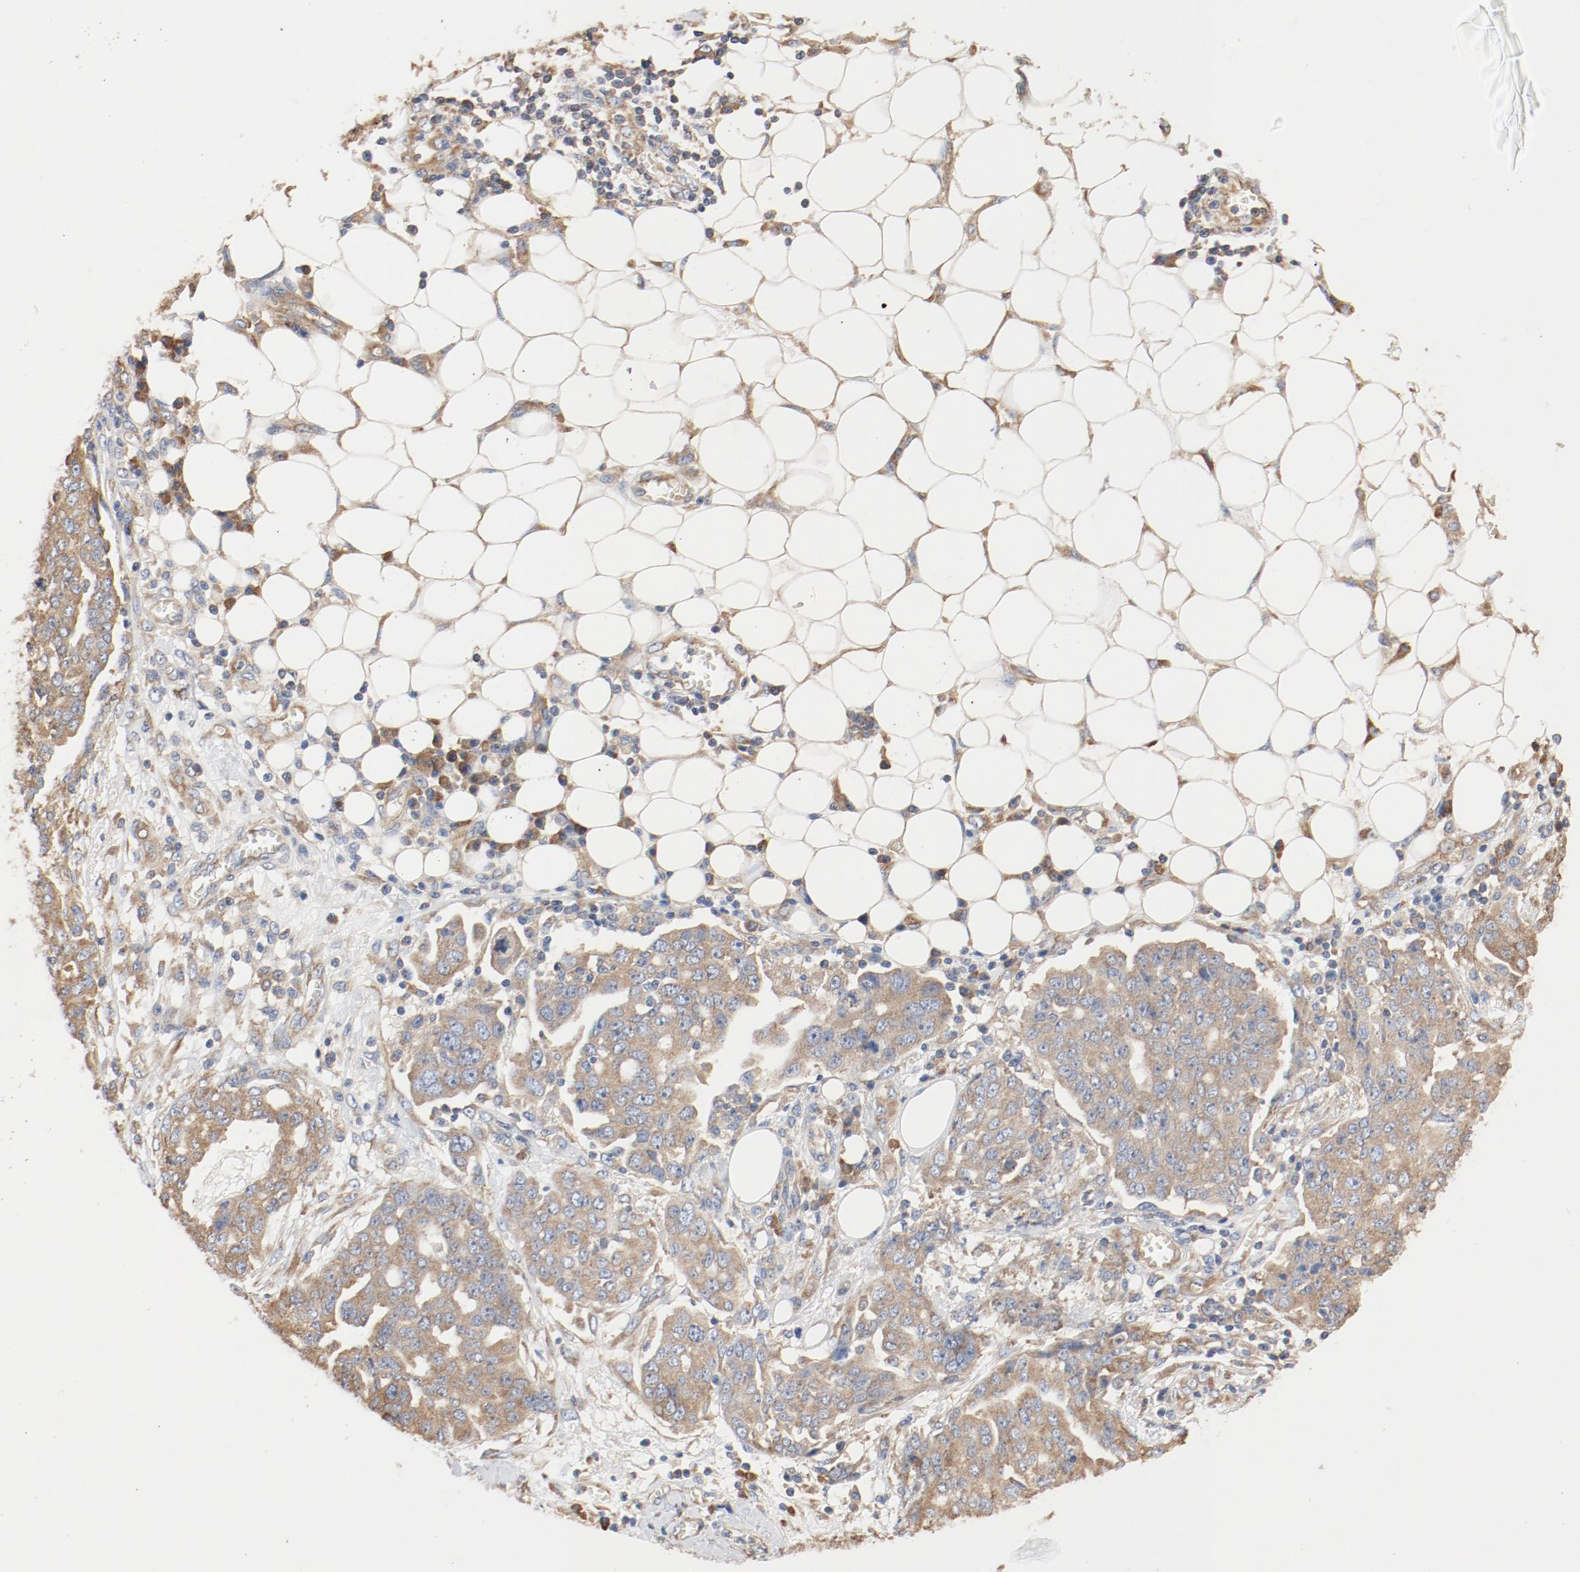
{"staining": {"intensity": "moderate", "quantity": ">75%", "location": "cytoplasmic/membranous"}, "tissue": "ovarian cancer", "cell_type": "Tumor cells", "image_type": "cancer", "snomed": [{"axis": "morphology", "description": "Cystadenocarcinoma, serous, NOS"}, {"axis": "topography", "description": "Soft tissue"}, {"axis": "topography", "description": "Ovary"}], "caption": "IHC of ovarian cancer exhibits medium levels of moderate cytoplasmic/membranous expression in about >75% of tumor cells. Nuclei are stained in blue.", "gene": "RPS6", "patient": {"sex": "female", "age": 57}}